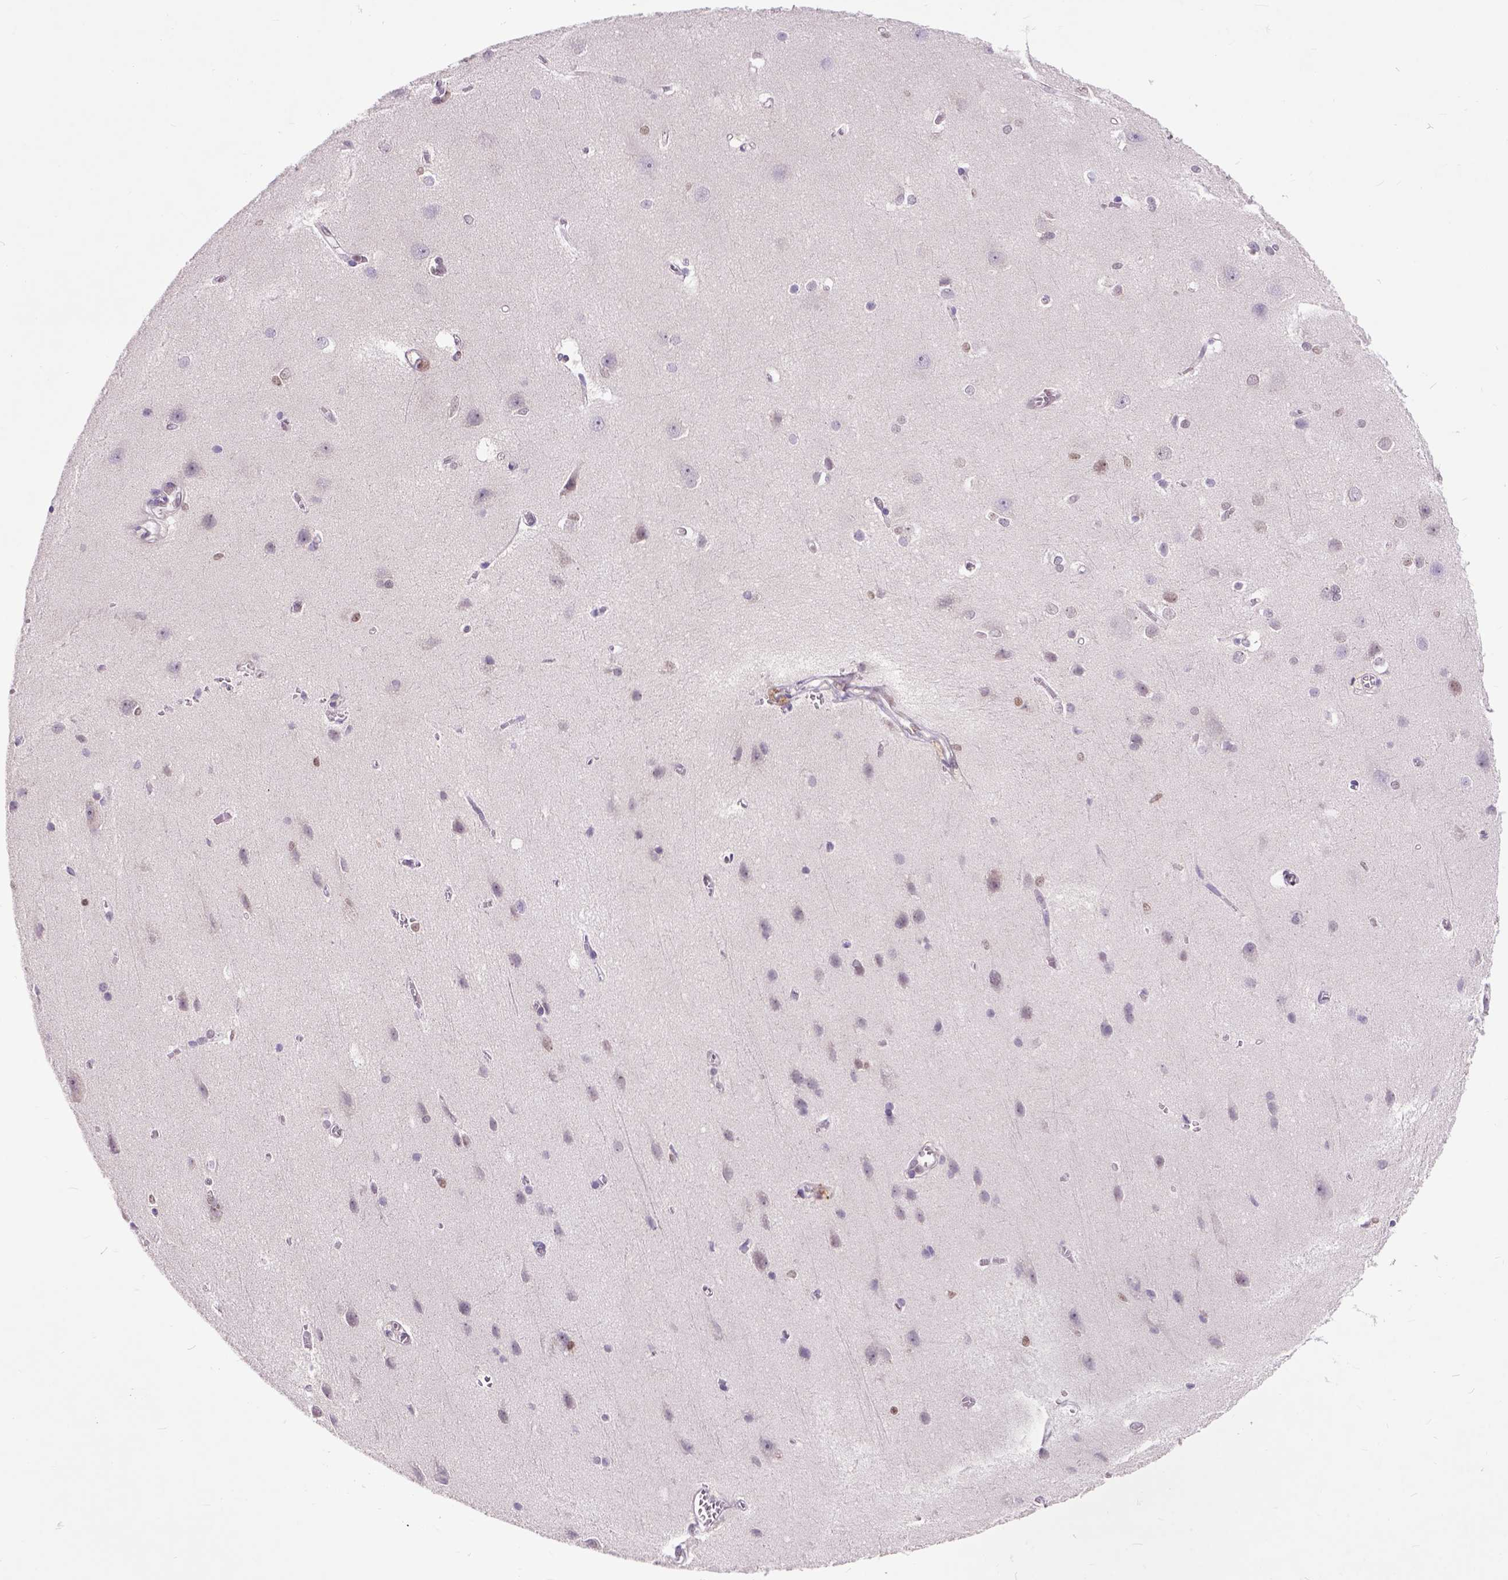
{"staining": {"intensity": "moderate", "quantity": ">75%", "location": "nuclear"}, "tissue": "cerebral cortex", "cell_type": "Endothelial cells", "image_type": "normal", "snomed": [{"axis": "morphology", "description": "Normal tissue, NOS"}, {"axis": "topography", "description": "Cerebral cortex"}], "caption": "About >75% of endothelial cells in benign human cerebral cortex show moderate nuclear protein staining as visualized by brown immunohistochemical staining.", "gene": "RCC2", "patient": {"sex": "male", "age": 37}}